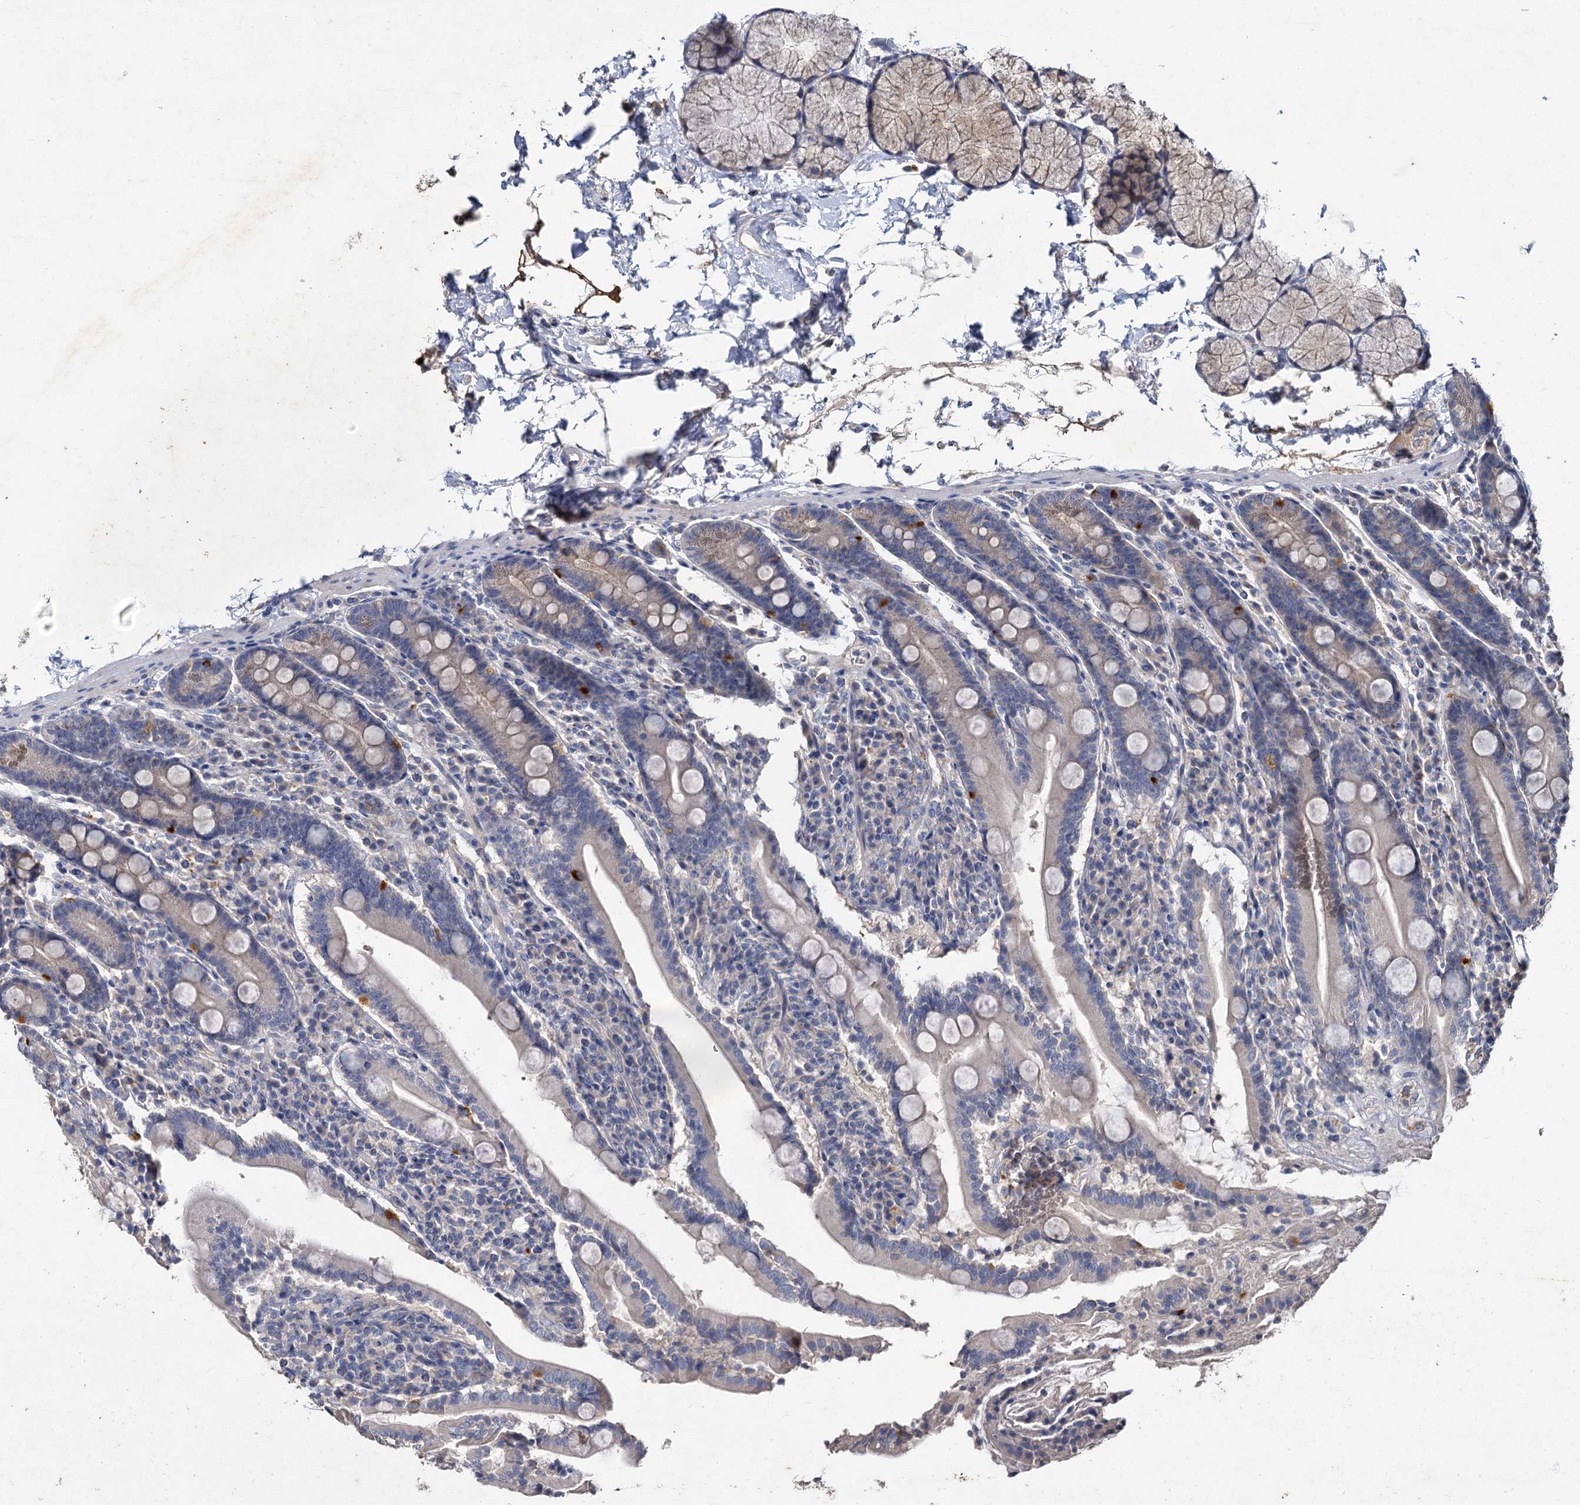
{"staining": {"intensity": "strong", "quantity": "<25%", "location": "cytoplasmic/membranous"}, "tissue": "duodenum", "cell_type": "Glandular cells", "image_type": "normal", "snomed": [{"axis": "morphology", "description": "Normal tissue, NOS"}, {"axis": "topography", "description": "Duodenum"}], "caption": "Immunohistochemical staining of benign human duodenum exhibits <25% levels of strong cytoplasmic/membranous protein positivity in about <25% of glandular cells.", "gene": "ATP9A", "patient": {"sex": "male", "age": 35}}